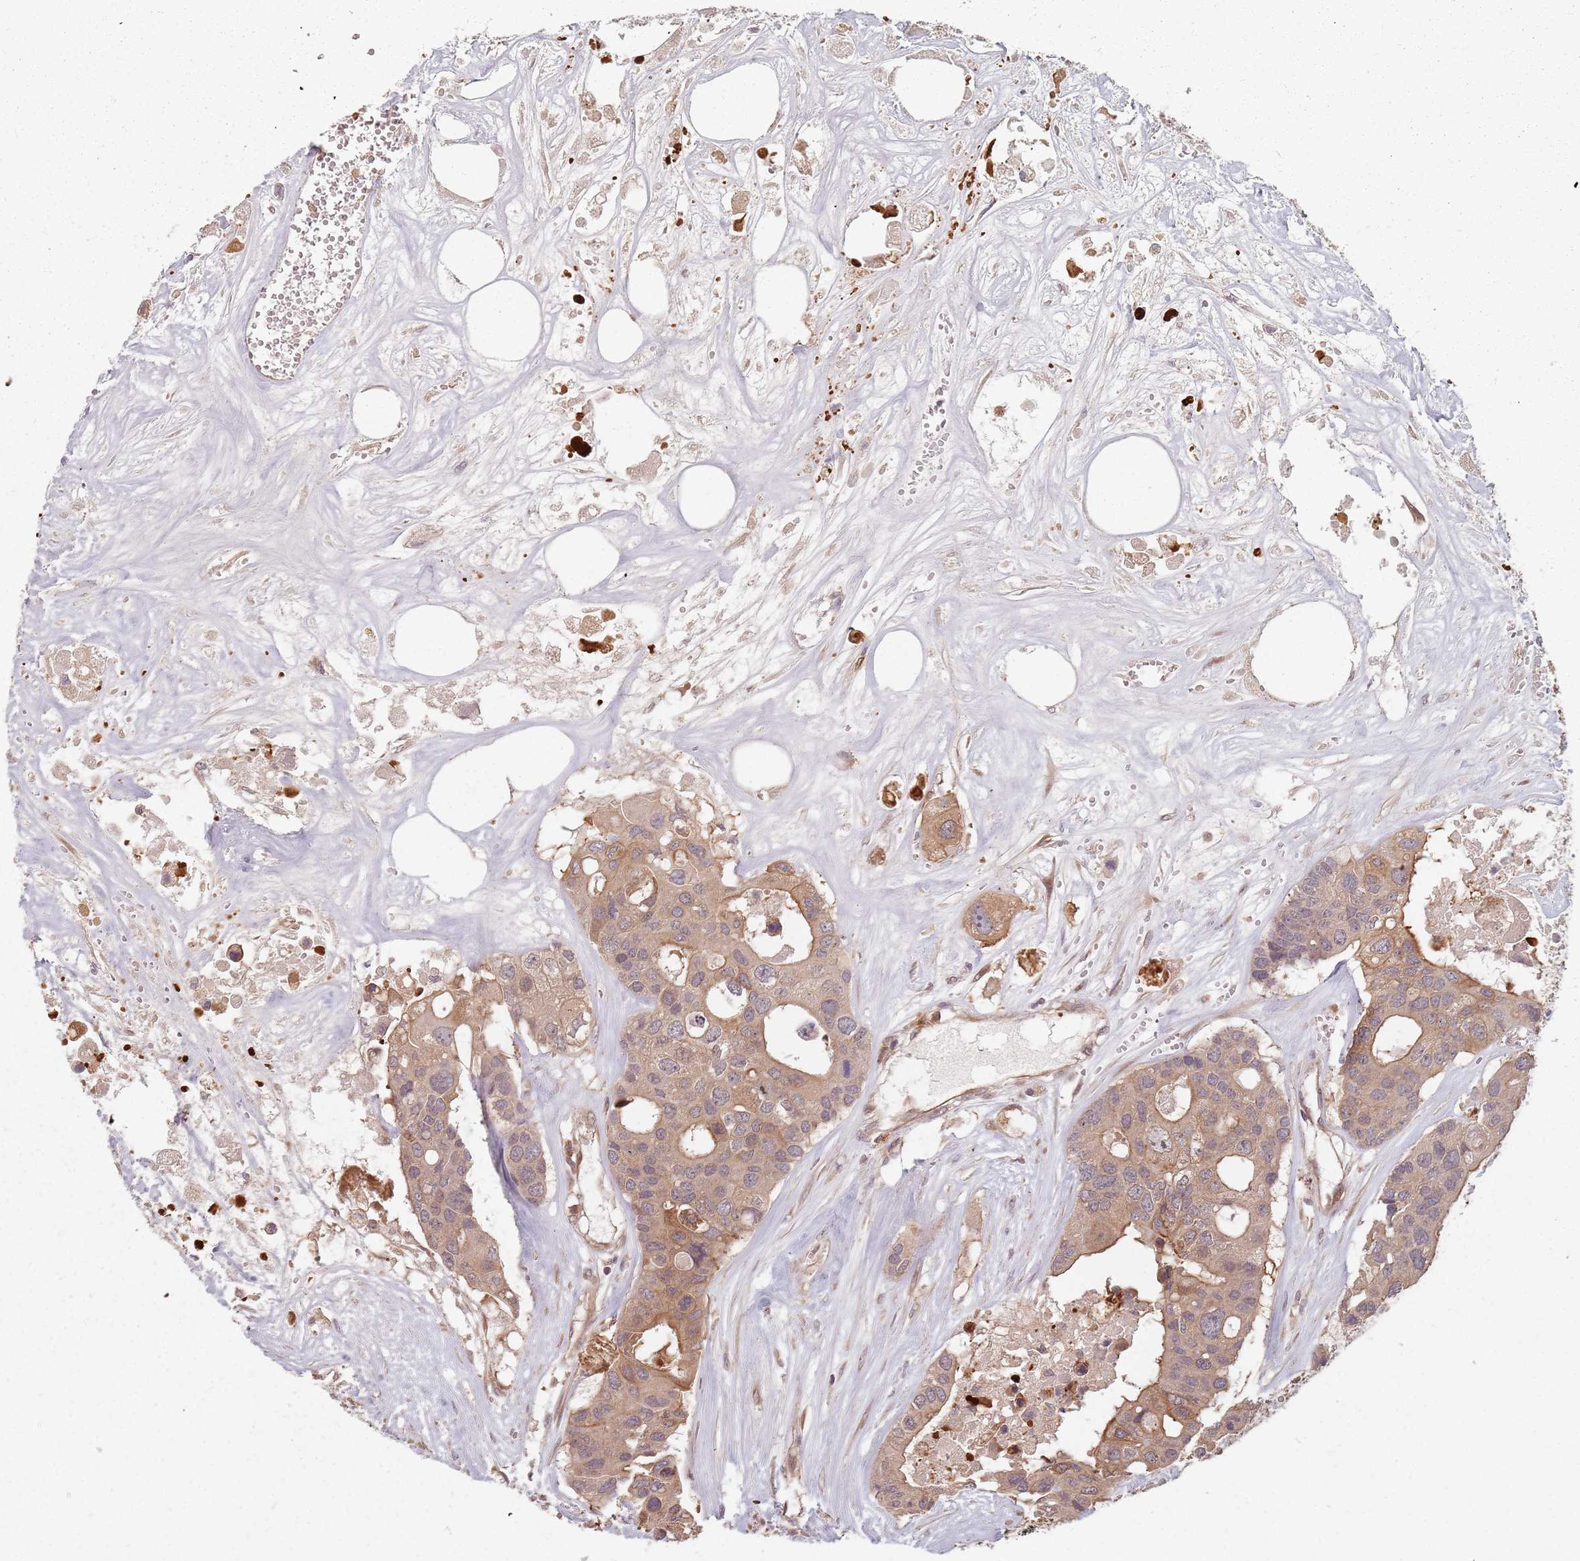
{"staining": {"intensity": "moderate", "quantity": ">75%", "location": "cytoplasmic/membranous"}, "tissue": "colorectal cancer", "cell_type": "Tumor cells", "image_type": "cancer", "snomed": [{"axis": "morphology", "description": "Adenocarcinoma, NOS"}, {"axis": "topography", "description": "Colon"}], "caption": "Moderate cytoplasmic/membranous staining is identified in about >75% of tumor cells in colorectal cancer (adenocarcinoma).", "gene": "C3orf14", "patient": {"sex": "male", "age": 77}}